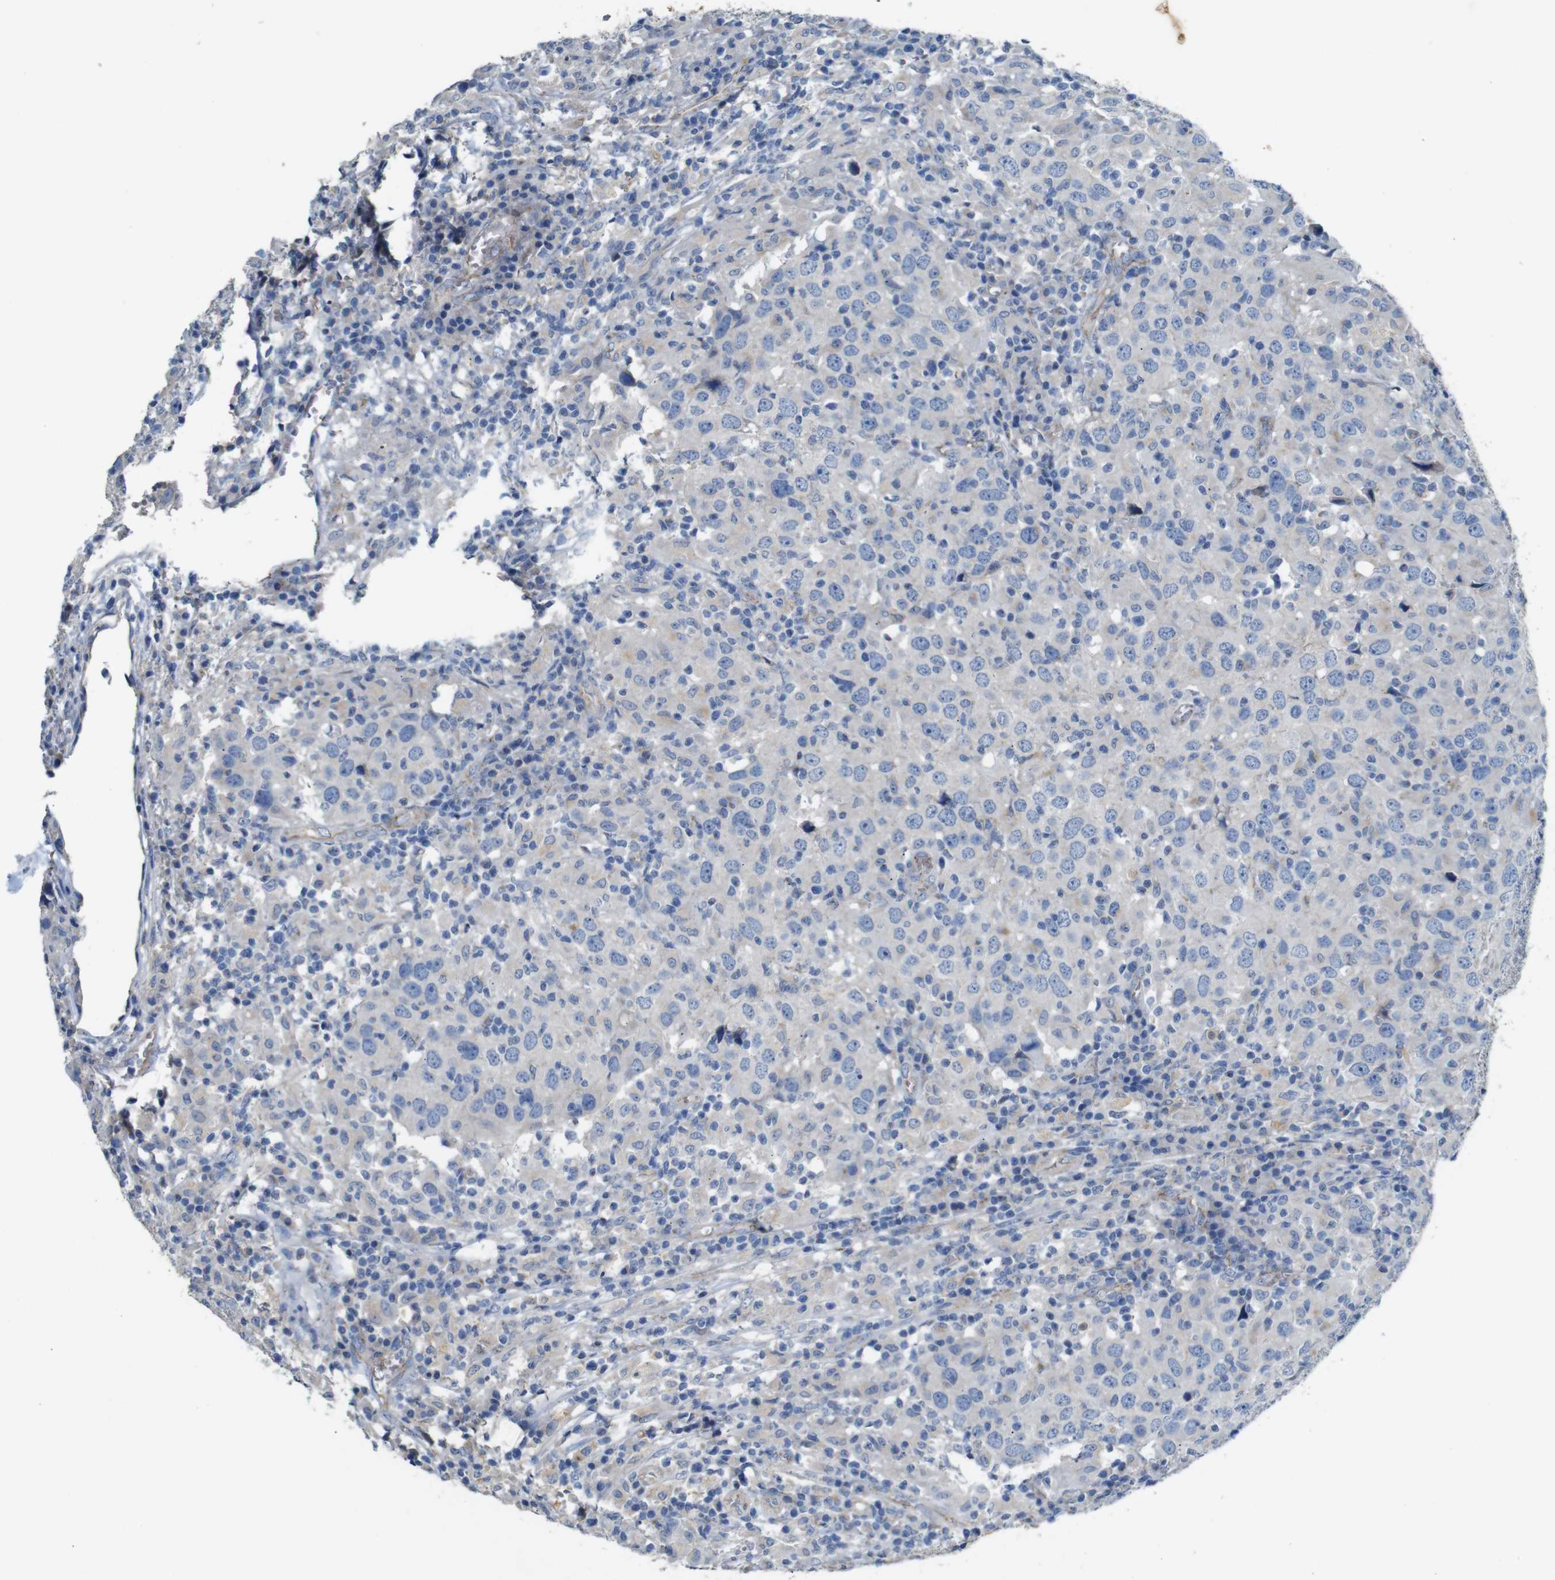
{"staining": {"intensity": "negative", "quantity": "none", "location": "none"}, "tissue": "head and neck cancer", "cell_type": "Tumor cells", "image_type": "cancer", "snomed": [{"axis": "morphology", "description": "Adenocarcinoma, NOS"}, {"axis": "topography", "description": "Salivary gland"}, {"axis": "topography", "description": "Head-Neck"}], "caption": "Head and neck cancer stained for a protein using immunohistochemistry displays no expression tumor cells.", "gene": "NHLRC3", "patient": {"sex": "female", "age": 65}}